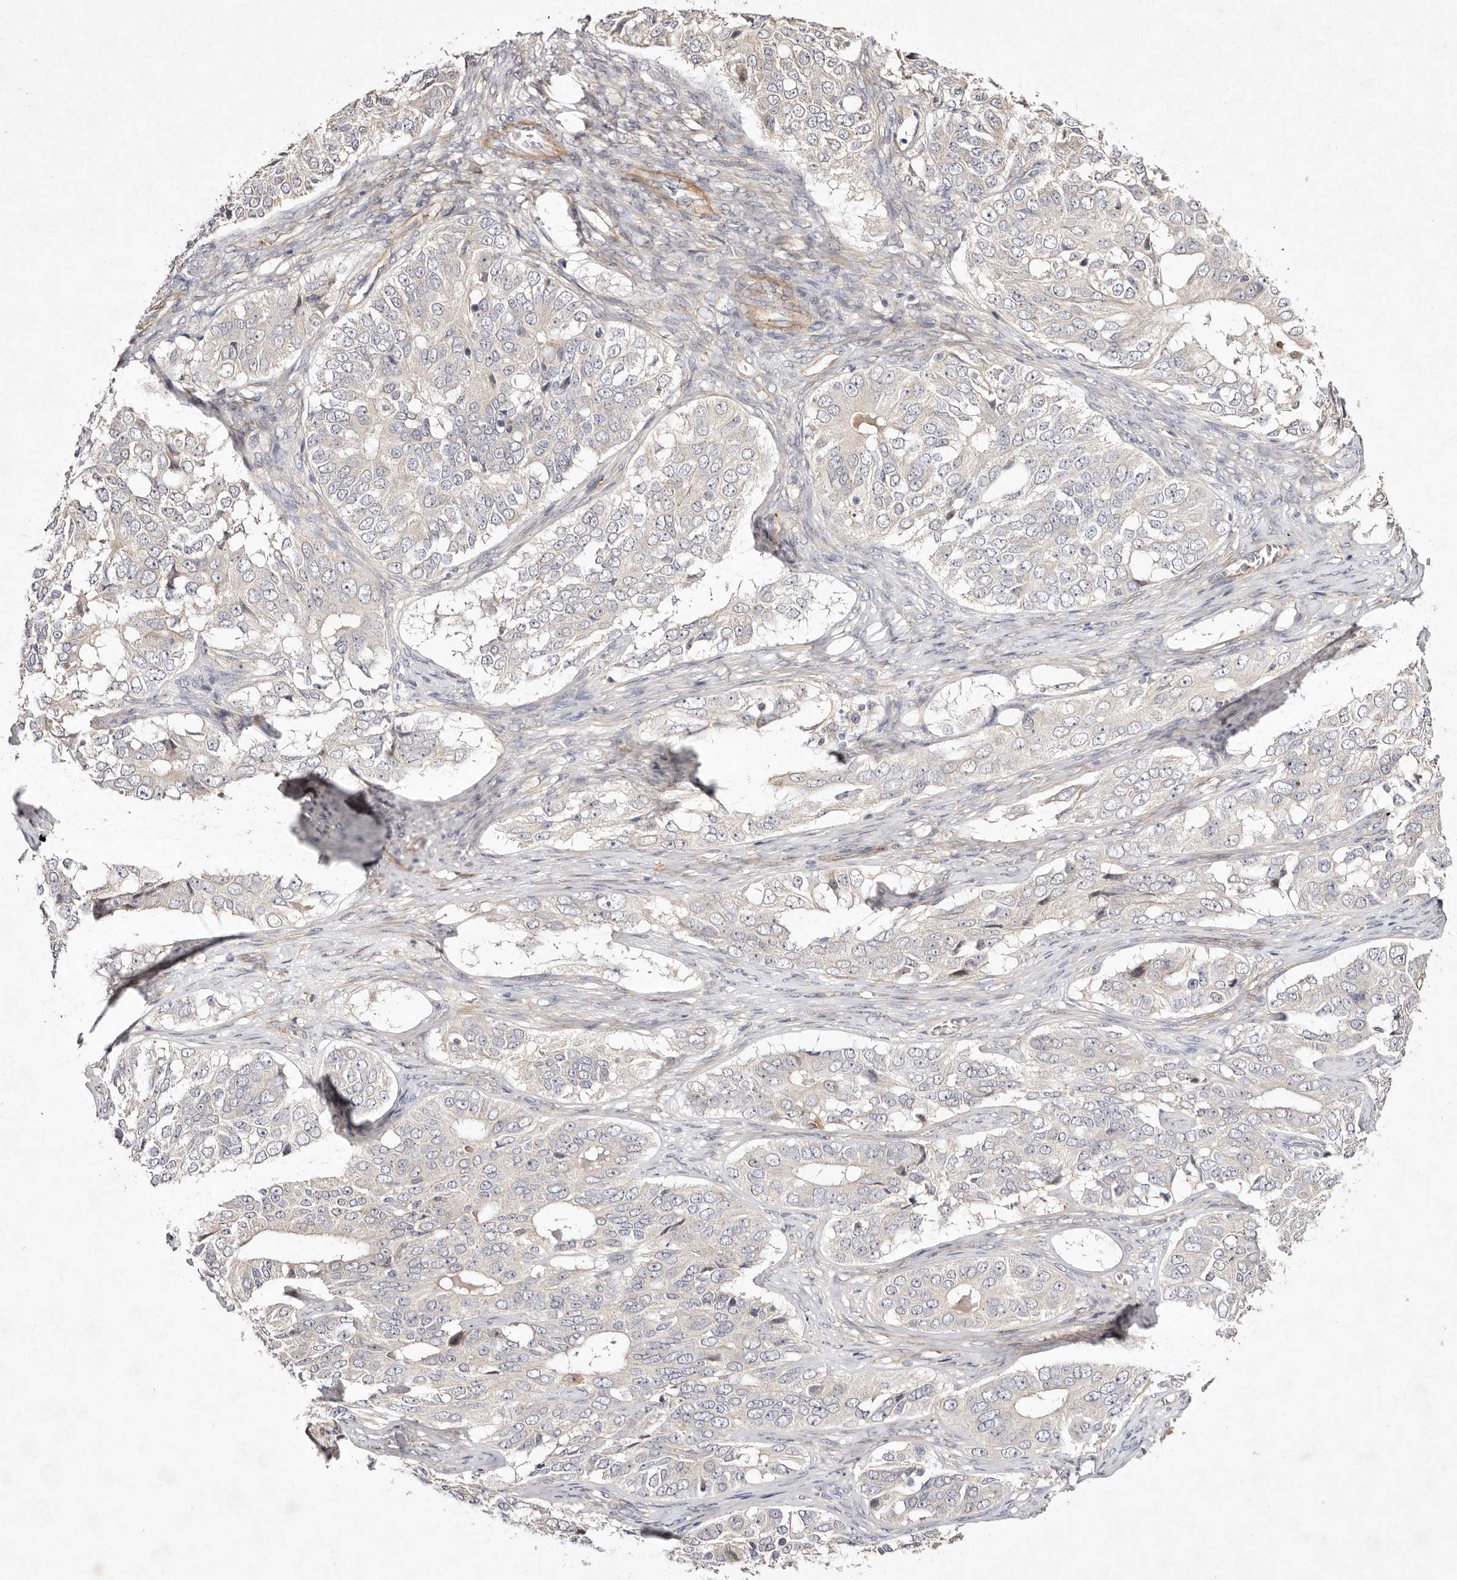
{"staining": {"intensity": "negative", "quantity": "none", "location": "none"}, "tissue": "ovarian cancer", "cell_type": "Tumor cells", "image_type": "cancer", "snomed": [{"axis": "morphology", "description": "Carcinoma, endometroid"}, {"axis": "topography", "description": "Ovary"}], "caption": "Immunohistochemical staining of human ovarian cancer (endometroid carcinoma) exhibits no significant staining in tumor cells.", "gene": "MTMR11", "patient": {"sex": "female", "age": 51}}